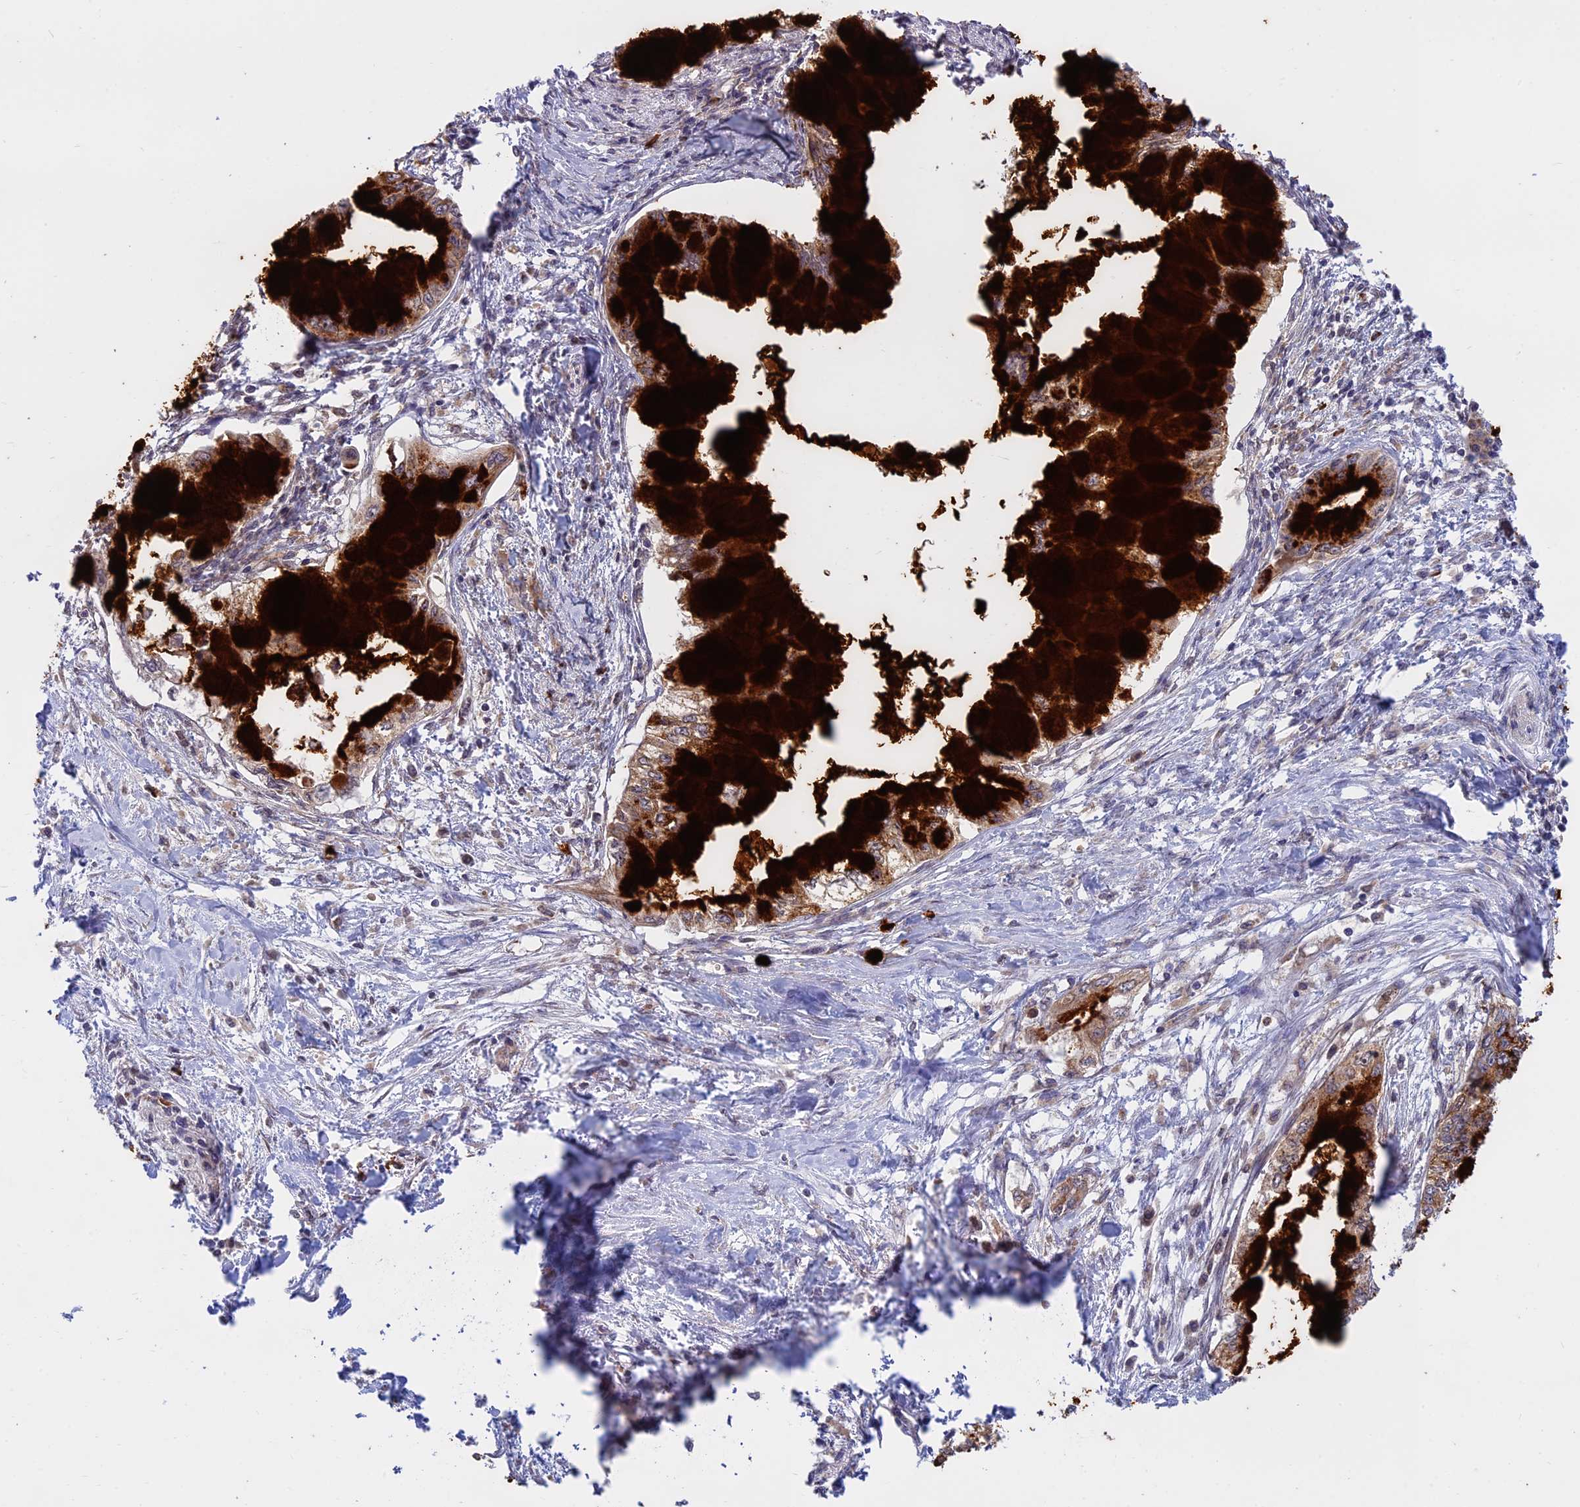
{"staining": {"intensity": "strong", "quantity": ">75%", "location": "cytoplasmic/membranous"}, "tissue": "pancreatic cancer", "cell_type": "Tumor cells", "image_type": "cancer", "snomed": [{"axis": "morphology", "description": "Adenocarcinoma, NOS"}, {"axis": "topography", "description": "Pancreas"}], "caption": "This photomicrograph reveals adenocarcinoma (pancreatic) stained with immunohistochemistry to label a protein in brown. The cytoplasmic/membranous of tumor cells show strong positivity for the protein. Nuclei are counter-stained blue.", "gene": "TMEM208", "patient": {"sex": "male", "age": 48}}